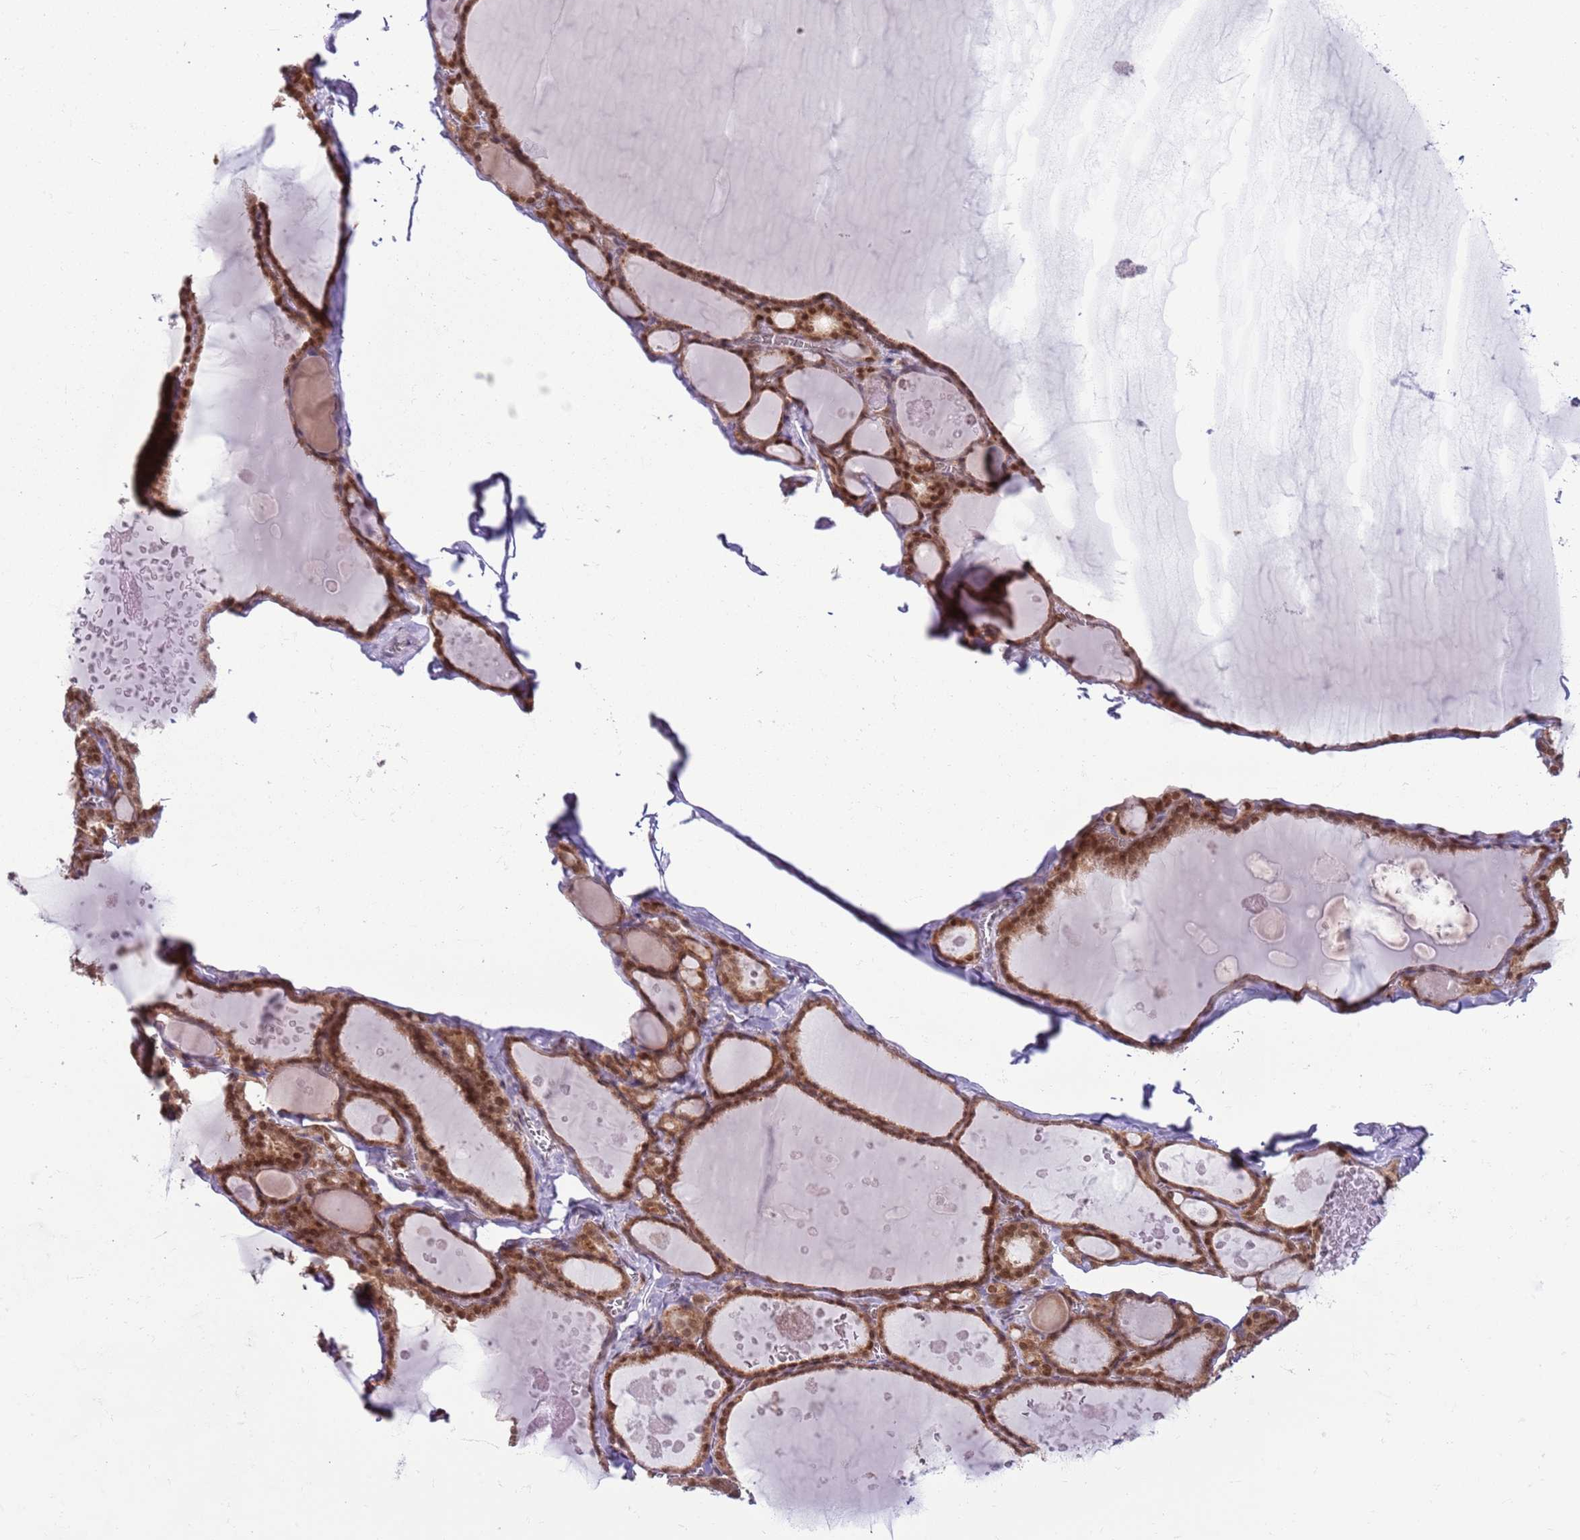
{"staining": {"intensity": "strong", "quantity": ">75%", "location": "cytoplasmic/membranous,nuclear"}, "tissue": "thyroid gland", "cell_type": "Glandular cells", "image_type": "normal", "snomed": [{"axis": "morphology", "description": "Normal tissue, NOS"}, {"axis": "topography", "description": "Thyroid gland"}], "caption": "Protein staining exhibits strong cytoplasmic/membranous,nuclear expression in approximately >75% of glandular cells in normal thyroid gland. Ihc stains the protein of interest in brown and the nuclei are stained blue.", "gene": "SELENOH", "patient": {"sex": "male", "age": 56}}